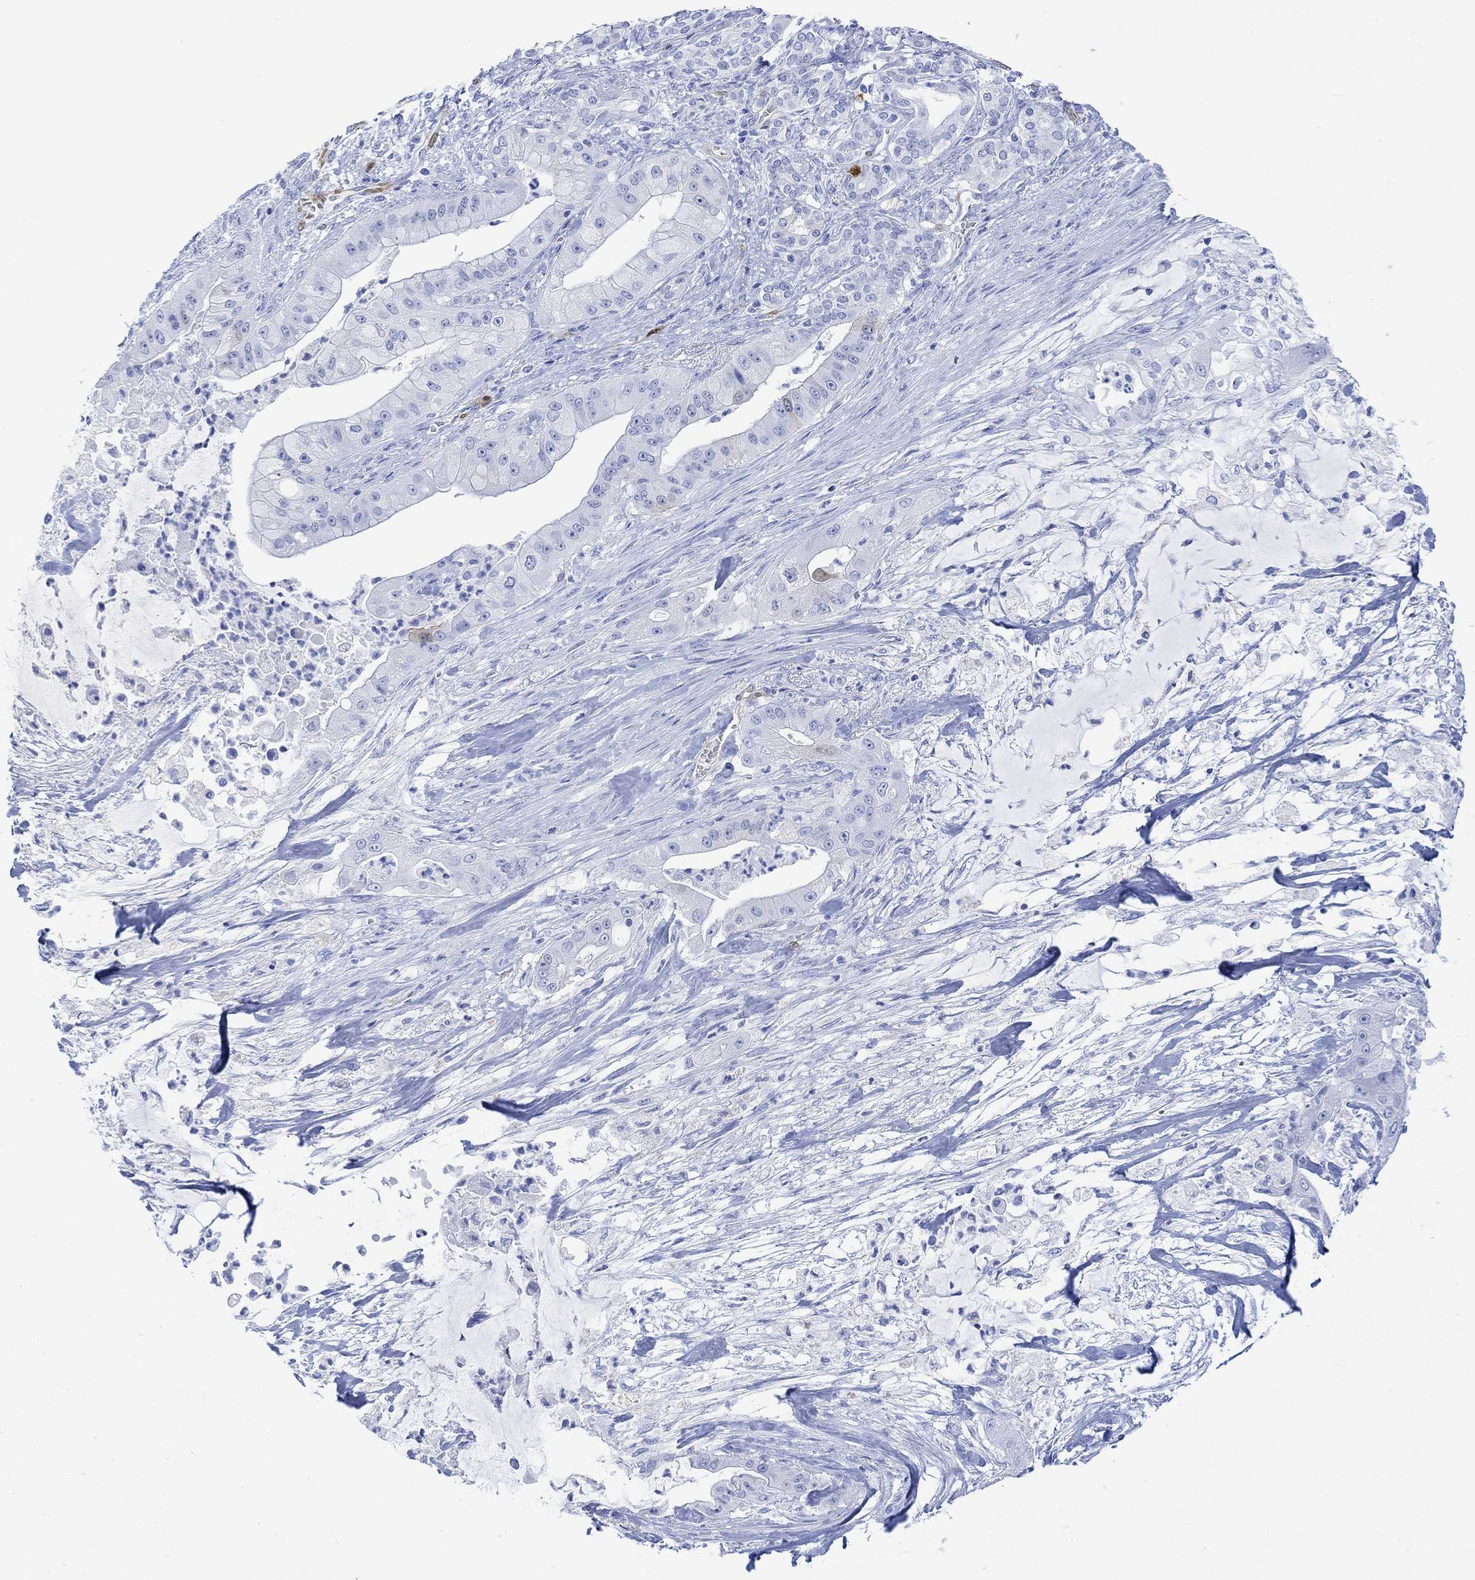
{"staining": {"intensity": "negative", "quantity": "none", "location": "none"}, "tissue": "pancreatic cancer", "cell_type": "Tumor cells", "image_type": "cancer", "snomed": [{"axis": "morphology", "description": "Normal tissue, NOS"}, {"axis": "morphology", "description": "Inflammation, NOS"}, {"axis": "morphology", "description": "Adenocarcinoma, NOS"}, {"axis": "topography", "description": "Pancreas"}], "caption": "Human adenocarcinoma (pancreatic) stained for a protein using immunohistochemistry demonstrates no staining in tumor cells.", "gene": "TPPP3", "patient": {"sex": "male", "age": 57}}